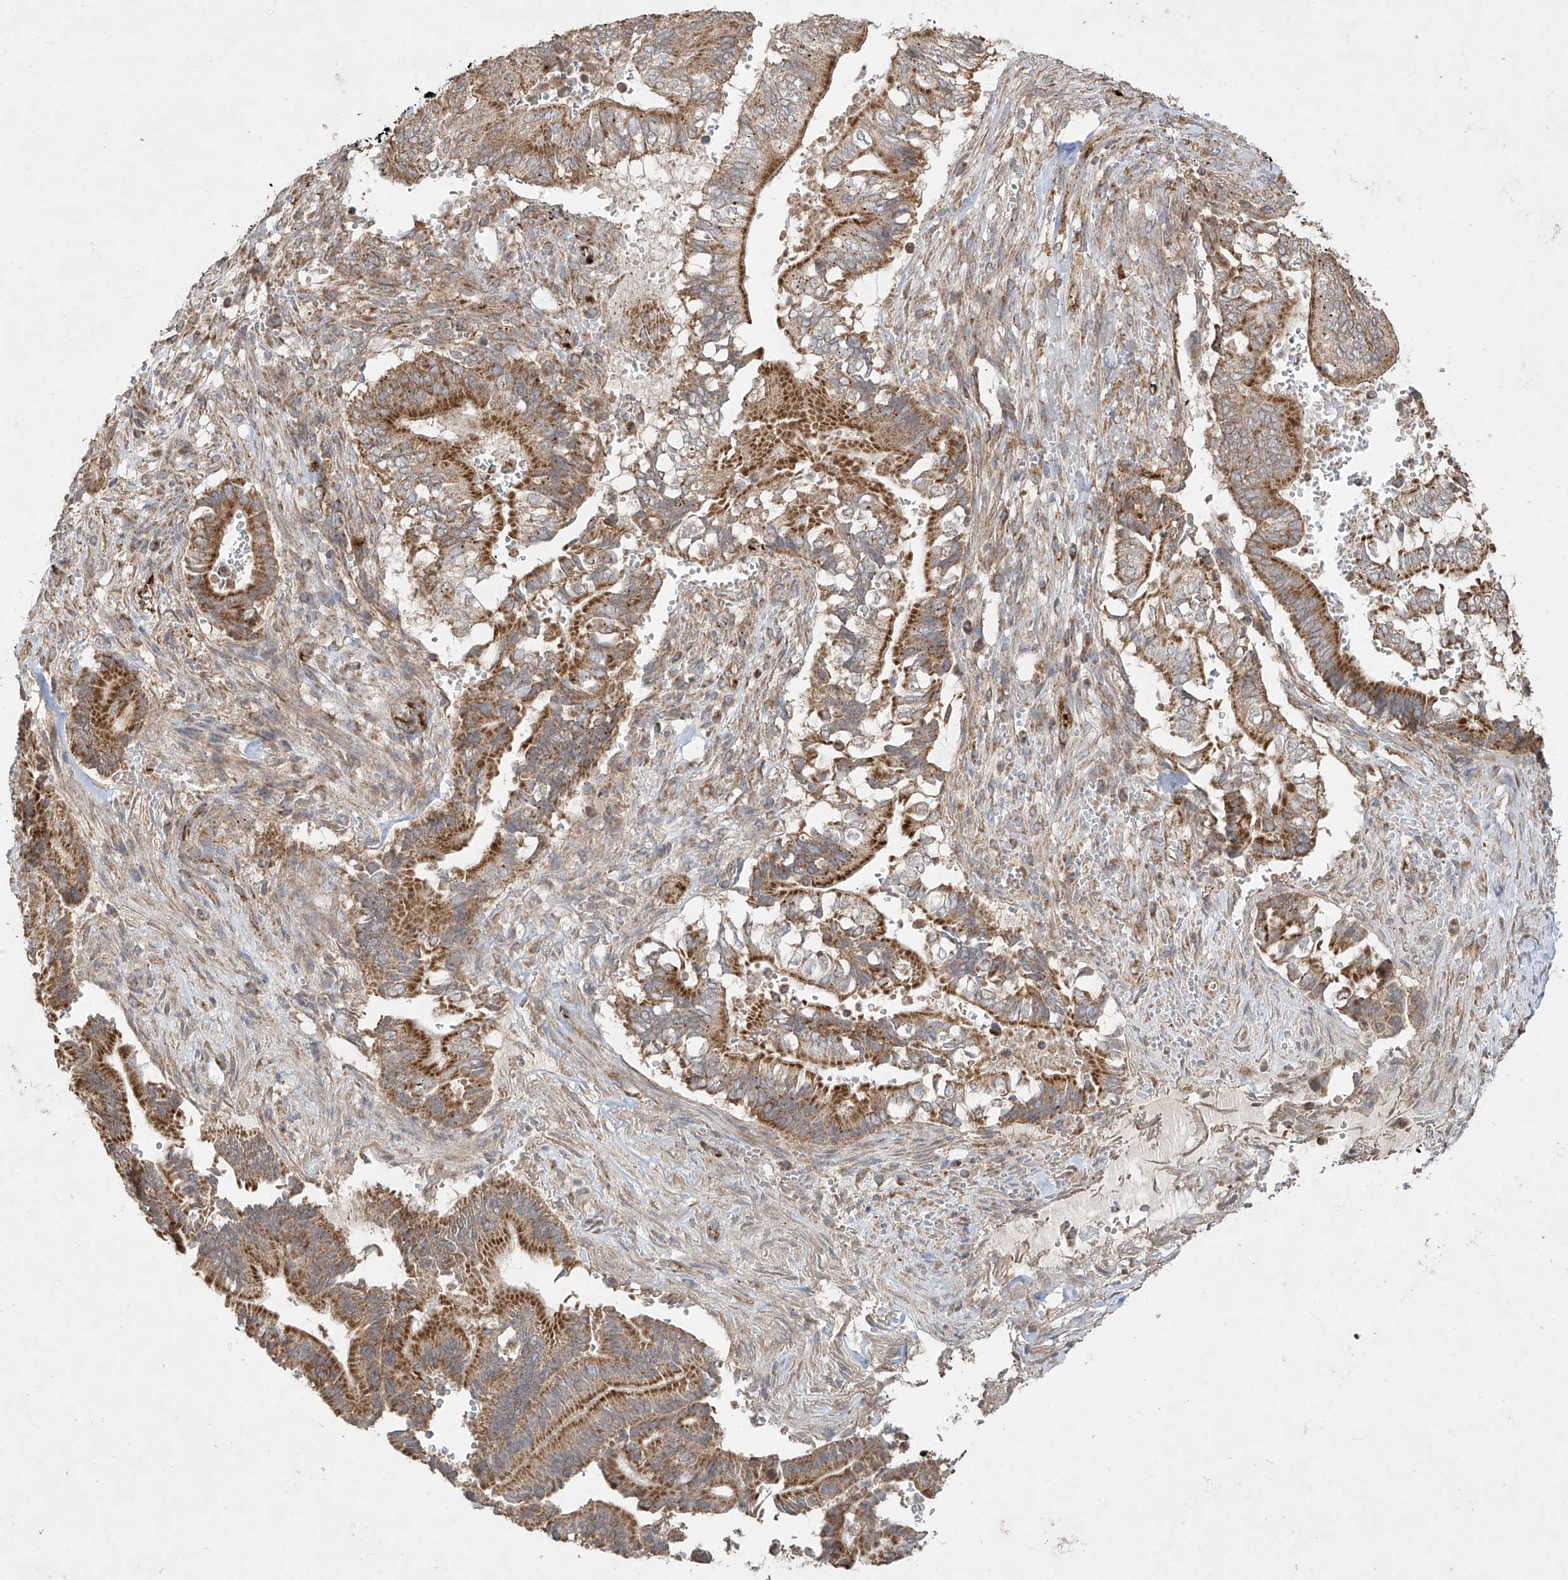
{"staining": {"intensity": "moderate", "quantity": ">75%", "location": "cytoplasmic/membranous"}, "tissue": "pancreatic cancer", "cell_type": "Tumor cells", "image_type": "cancer", "snomed": [{"axis": "morphology", "description": "Adenocarcinoma, NOS"}, {"axis": "topography", "description": "Pancreas"}], "caption": "The image reveals a brown stain indicating the presence of a protein in the cytoplasmic/membranous of tumor cells in pancreatic adenocarcinoma.", "gene": "UQCC1", "patient": {"sex": "male", "age": 68}}